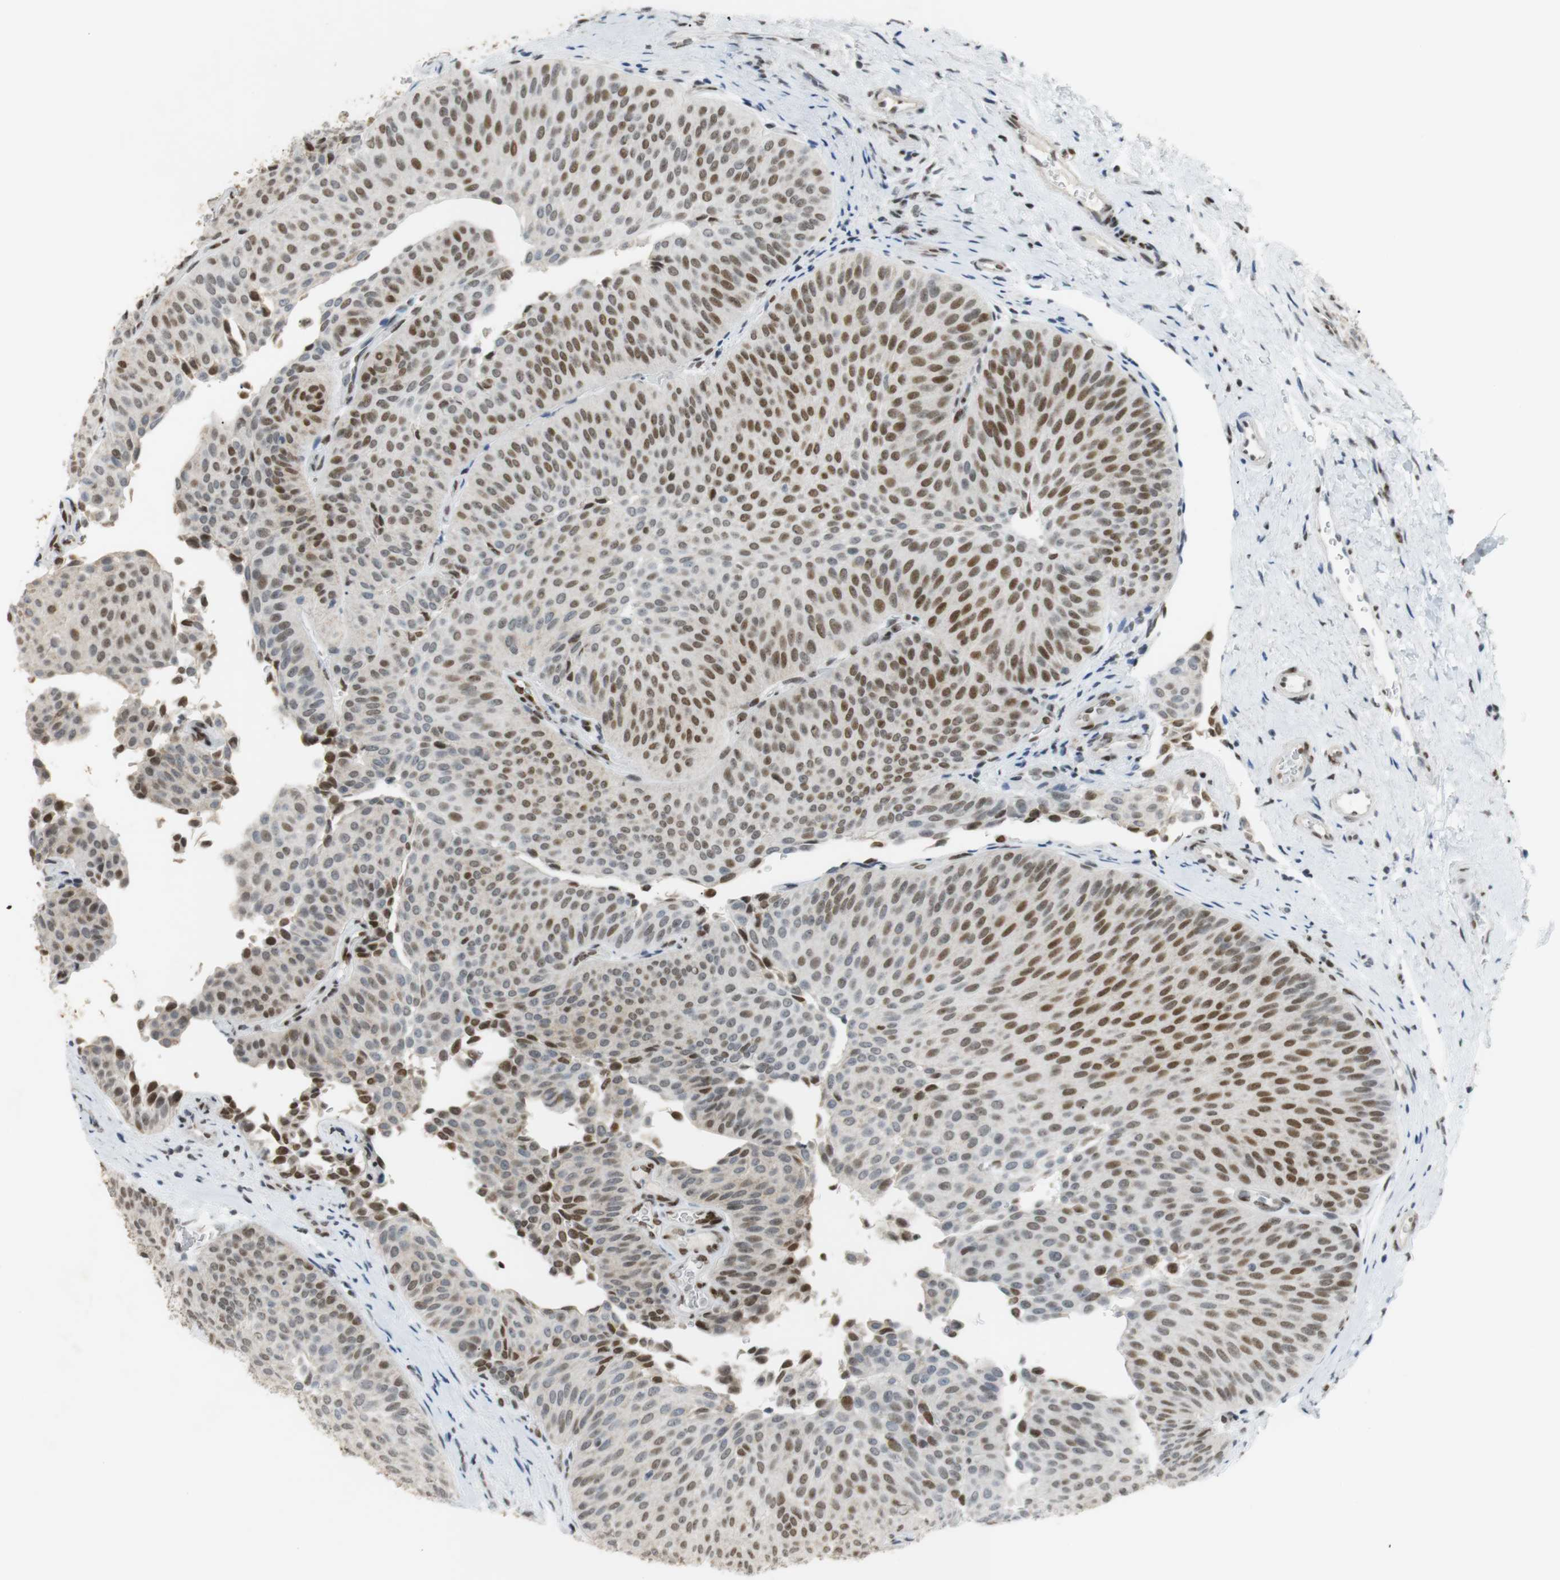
{"staining": {"intensity": "moderate", "quantity": "25%-75%", "location": "nuclear"}, "tissue": "urothelial cancer", "cell_type": "Tumor cells", "image_type": "cancer", "snomed": [{"axis": "morphology", "description": "Urothelial carcinoma, Low grade"}, {"axis": "topography", "description": "Urinary bladder"}], "caption": "Immunohistochemistry image of urothelial cancer stained for a protein (brown), which demonstrates medium levels of moderate nuclear expression in about 25%-75% of tumor cells.", "gene": "BMI1", "patient": {"sex": "female", "age": 60}}